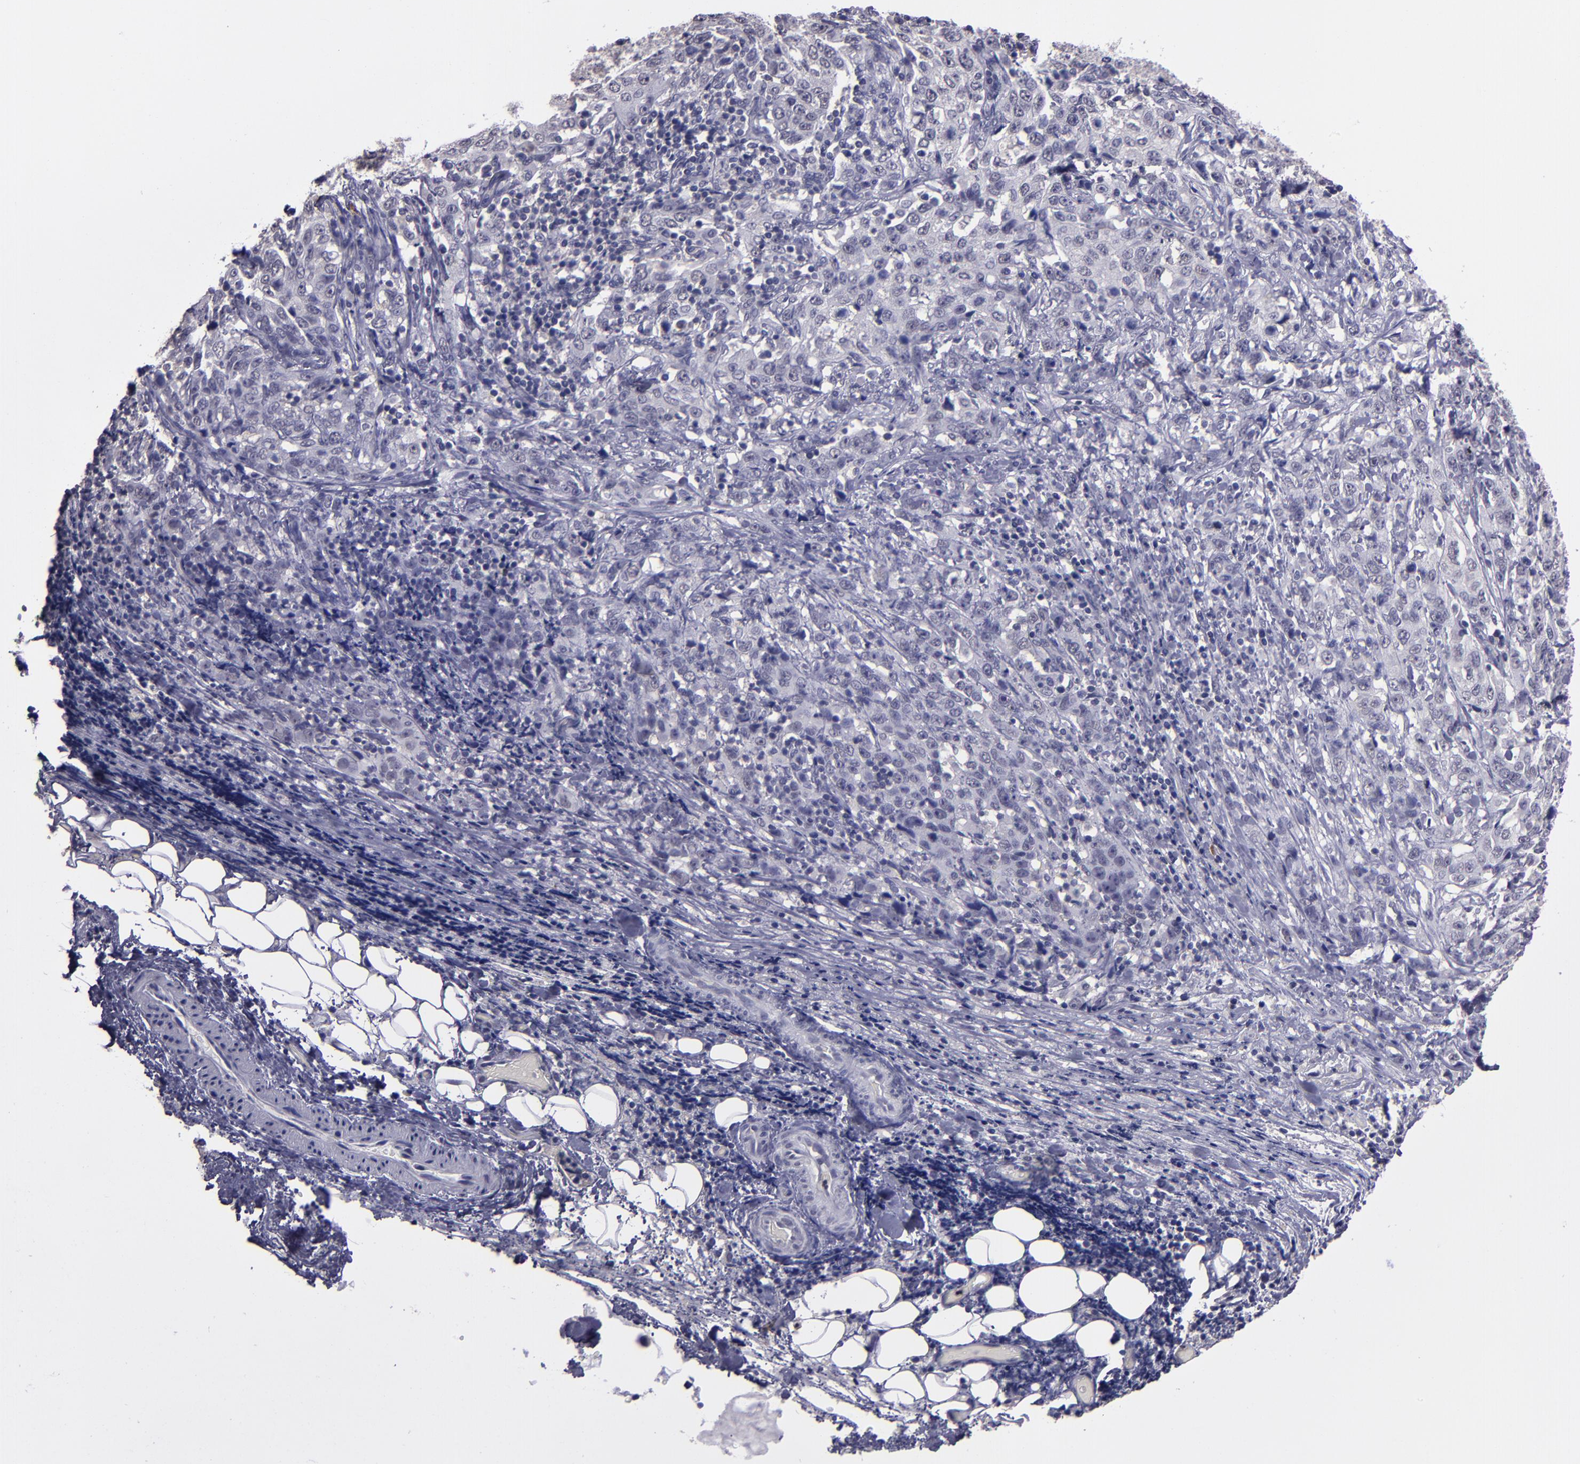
{"staining": {"intensity": "negative", "quantity": "none", "location": "none"}, "tissue": "stomach cancer", "cell_type": "Tumor cells", "image_type": "cancer", "snomed": [{"axis": "morphology", "description": "Adenocarcinoma, NOS"}, {"axis": "topography", "description": "Stomach"}], "caption": "Immunohistochemistry of stomach cancer shows no positivity in tumor cells. The staining is performed using DAB (3,3'-diaminobenzidine) brown chromogen with nuclei counter-stained in using hematoxylin.", "gene": "CEBPE", "patient": {"sex": "male", "age": 48}}